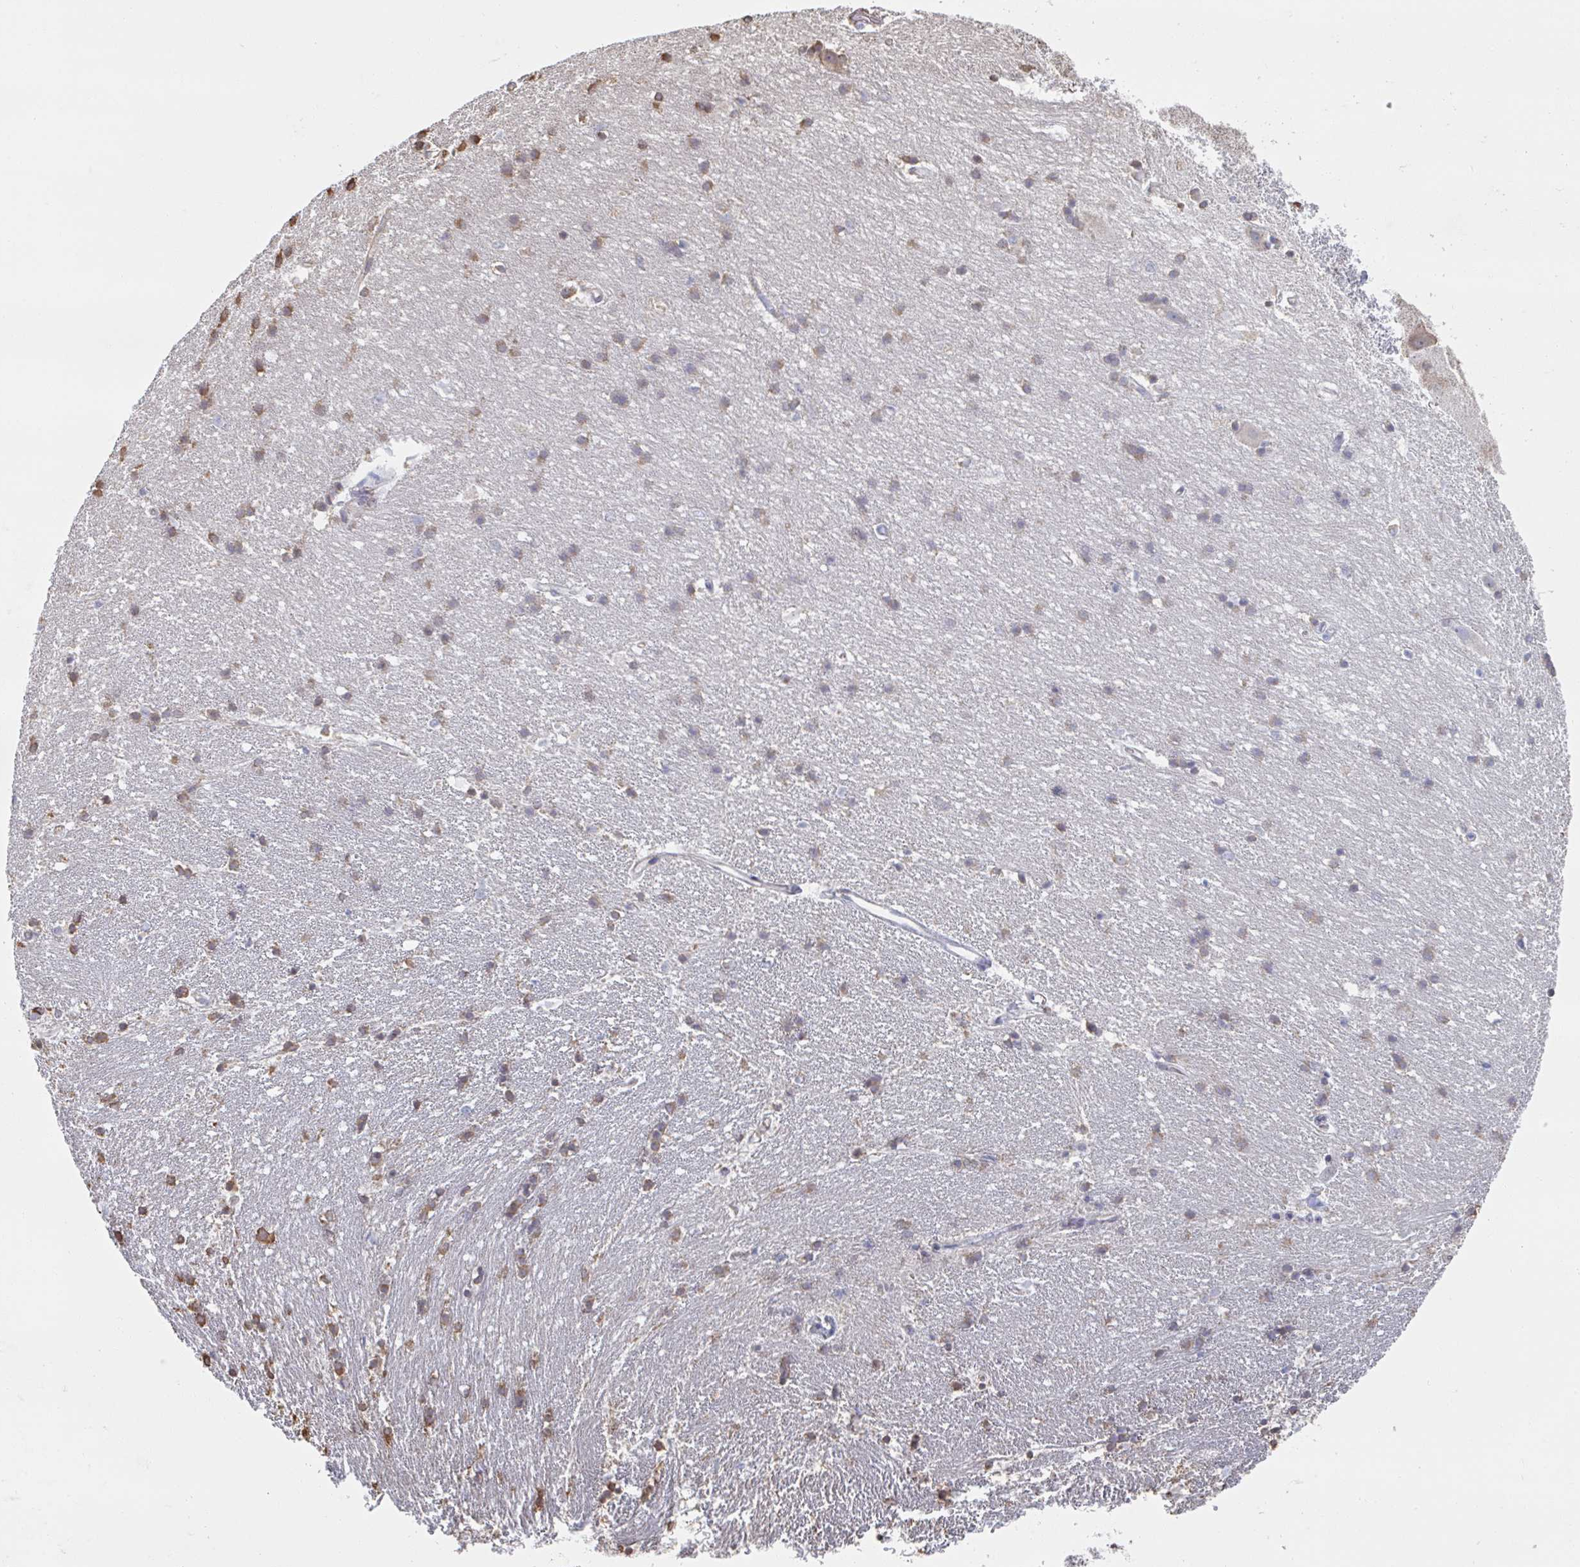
{"staining": {"intensity": "moderate", "quantity": "<25%", "location": "cytoplasmic/membranous"}, "tissue": "hippocampus", "cell_type": "Glial cells", "image_type": "normal", "snomed": [{"axis": "morphology", "description": "Normal tissue, NOS"}, {"axis": "topography", "description": "Hippocampus"}], "caption": "A high-resolution histopathology image shows immunohistochemistry (IHC) staining of unremarkable hippocampus, which displays moderate cytoplasmic/membranous staining in about <25% of glial cells.", "gene": "RAB5IF", "patient": {"sex": "male", "age": 63}}